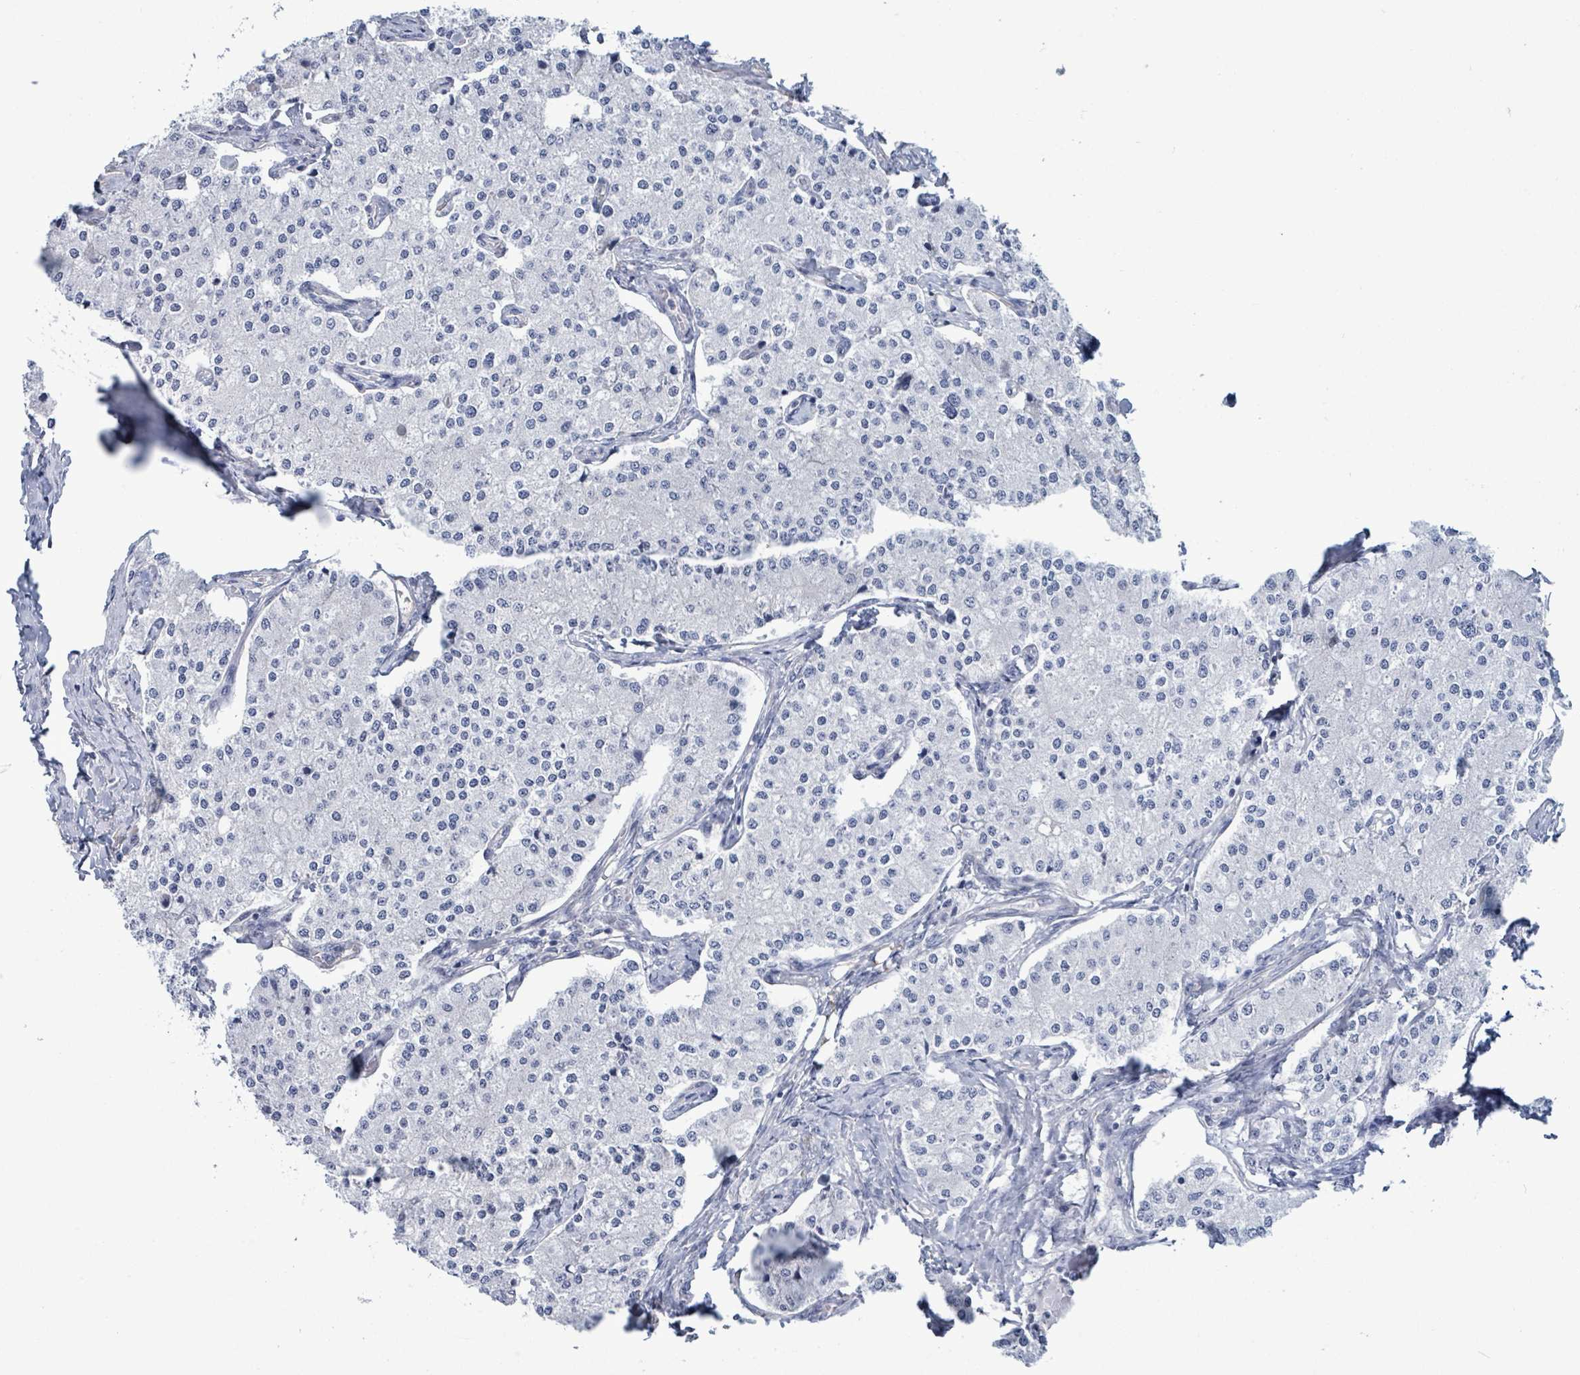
{"staining": {"intensity": "negative", "quantity": "none", "location": "none"}, "tissue": "carcinoid", "cell_type": "Tumor cells", "image_type": "cancer", "snomed": [{"axis": "morphology", "description": "Carcinoid, malignant, NOS"}, {"axis": "topography", "description": "Colon"}], "caption": "This is a image of immunohistochemistry (IHC) staining of carcinoid (malignant), which shows no positivity in tumor cells.", "gene": "BSG", "patient": {"sex": "female", "age": 52}}